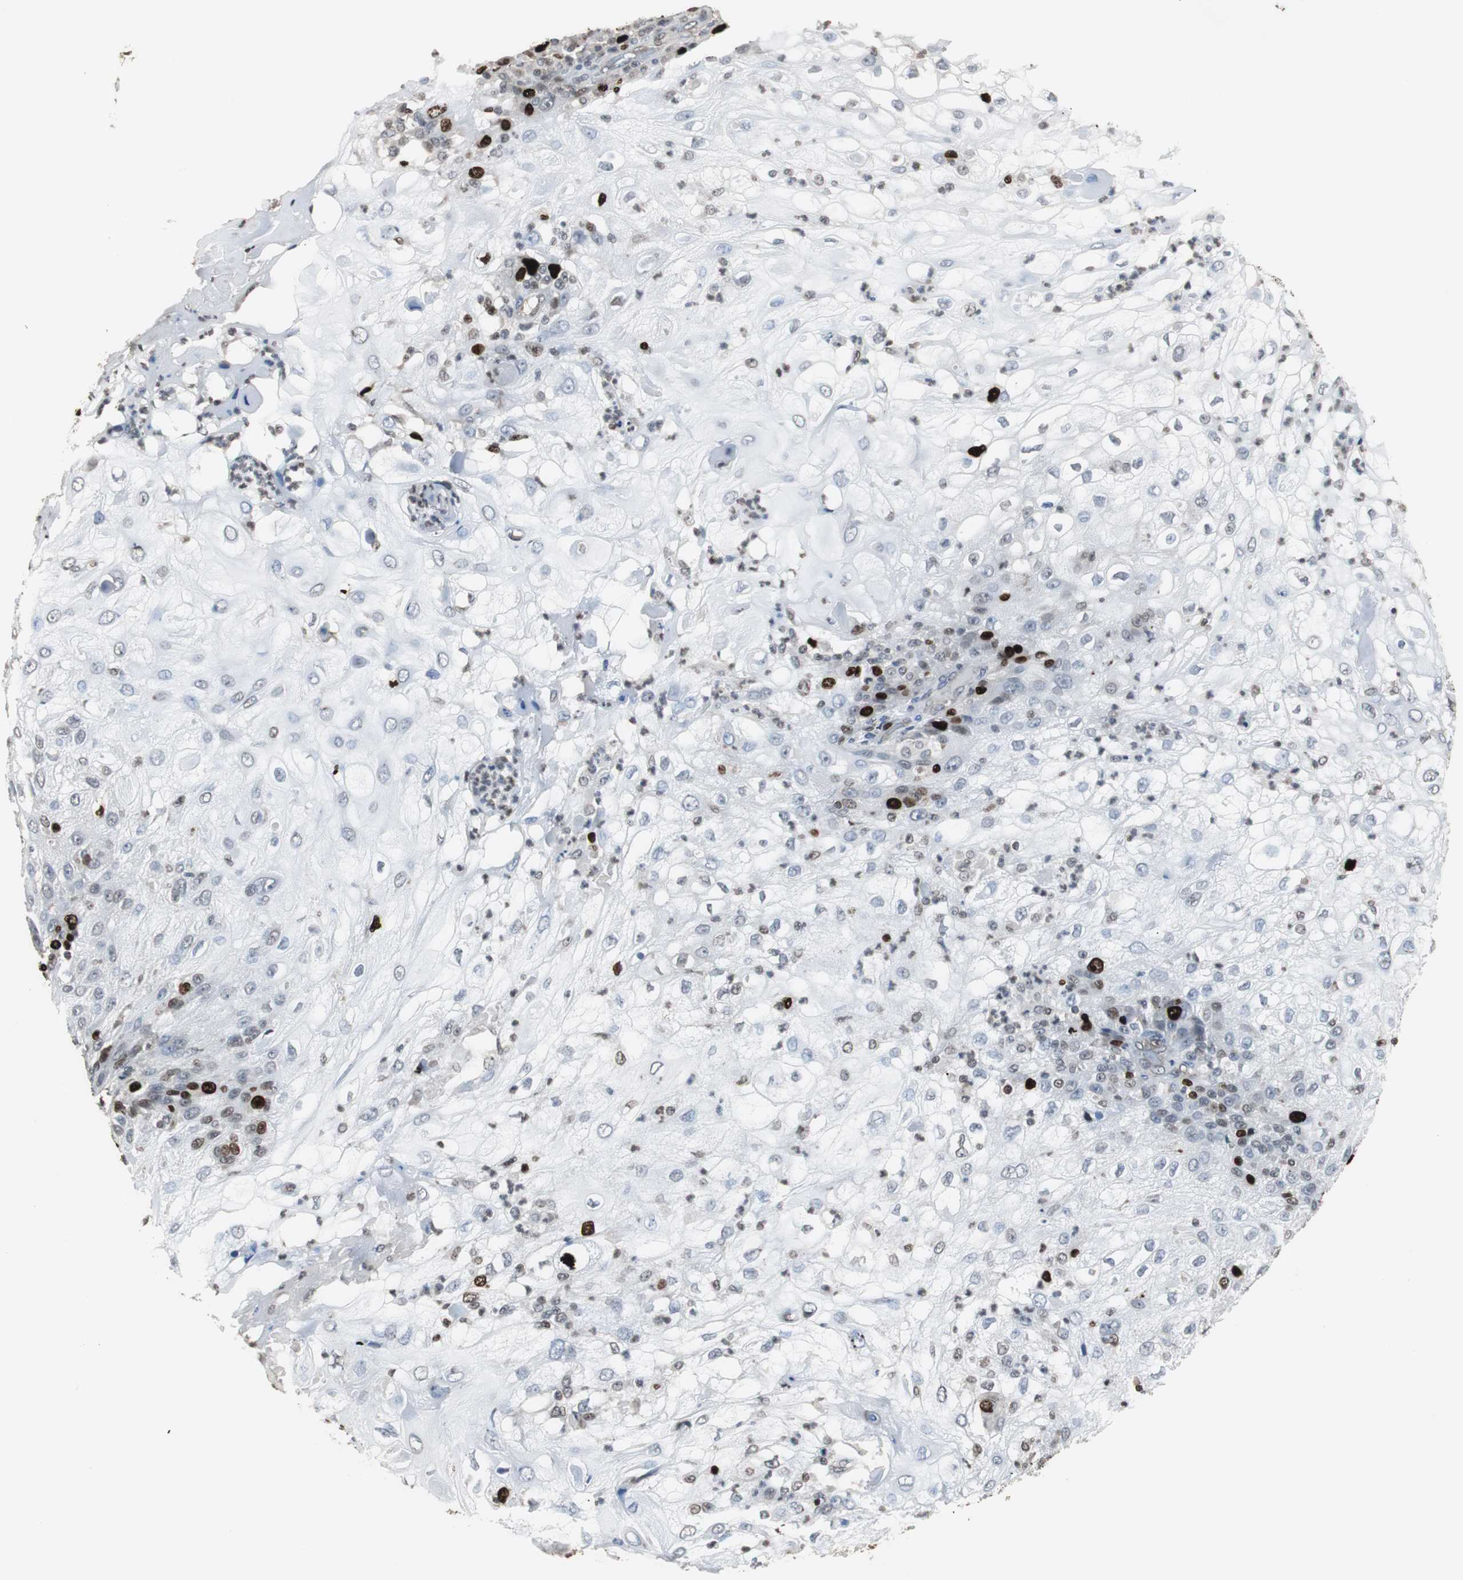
{"staining": {"intensity": "strong", "quantity": "<25%", "location": "nuclear"}, "tissue": "skin cancer", "cell_type": "Tumor cells", "image_type": "cancer", "snomed": [{"axis": "morphology", "description": "Normal tissue, NOS"}, {"axis": "morphology", "description": "Squamous cell carcinoma, NOS"}, {"axis": "topography", "description": "Skin"}], "caption": "Skin cancer was stained to show a protein in brown. There is medium levels of strong nuclear positivity in about <25% of tumor cells.", "gene": "TOP2A", "patient": {"sex": "female", "age": 83}}